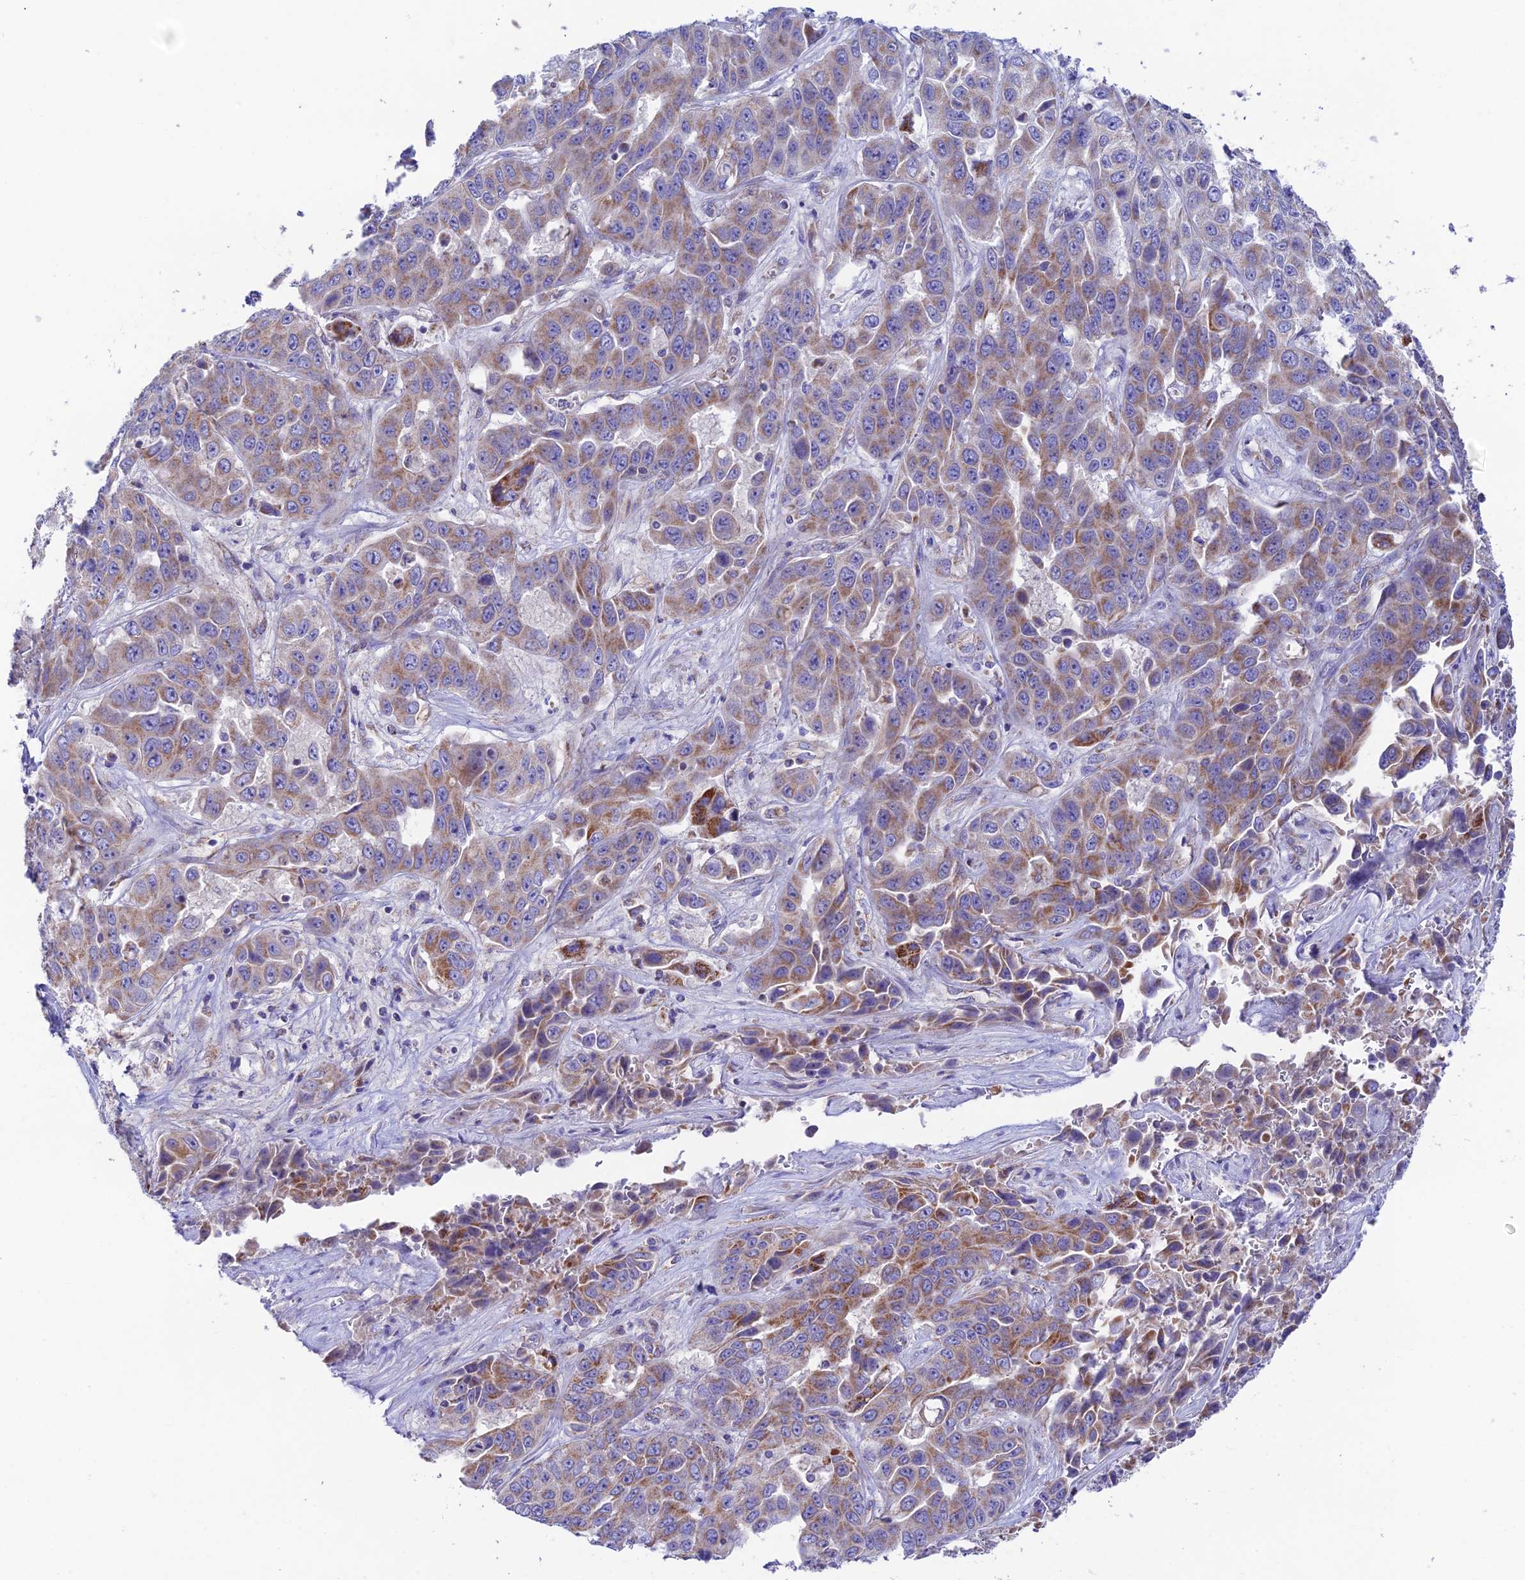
{"staining": {"intensity": "moderate", "quantity": "25%-75%", "location": "cytoplasmic/membranous"}, "tissue": "liver cancer", "cell_type": "Tumor cells", "image_type": "cancer", "snomed": [{"axis": "morphology", "description": "Cholangiocarcinoma"}, {"axis": "topography", "description": "Liver"}], "caption": "Protein staining exhibits moderate cytoplasmic/membranous positivity in approximately 25%-75% of tumor cells in liver cancer (cholangiocarcinoma).", "gene": "HSDL2", "patient": {"sex": "female", "age": 52}}